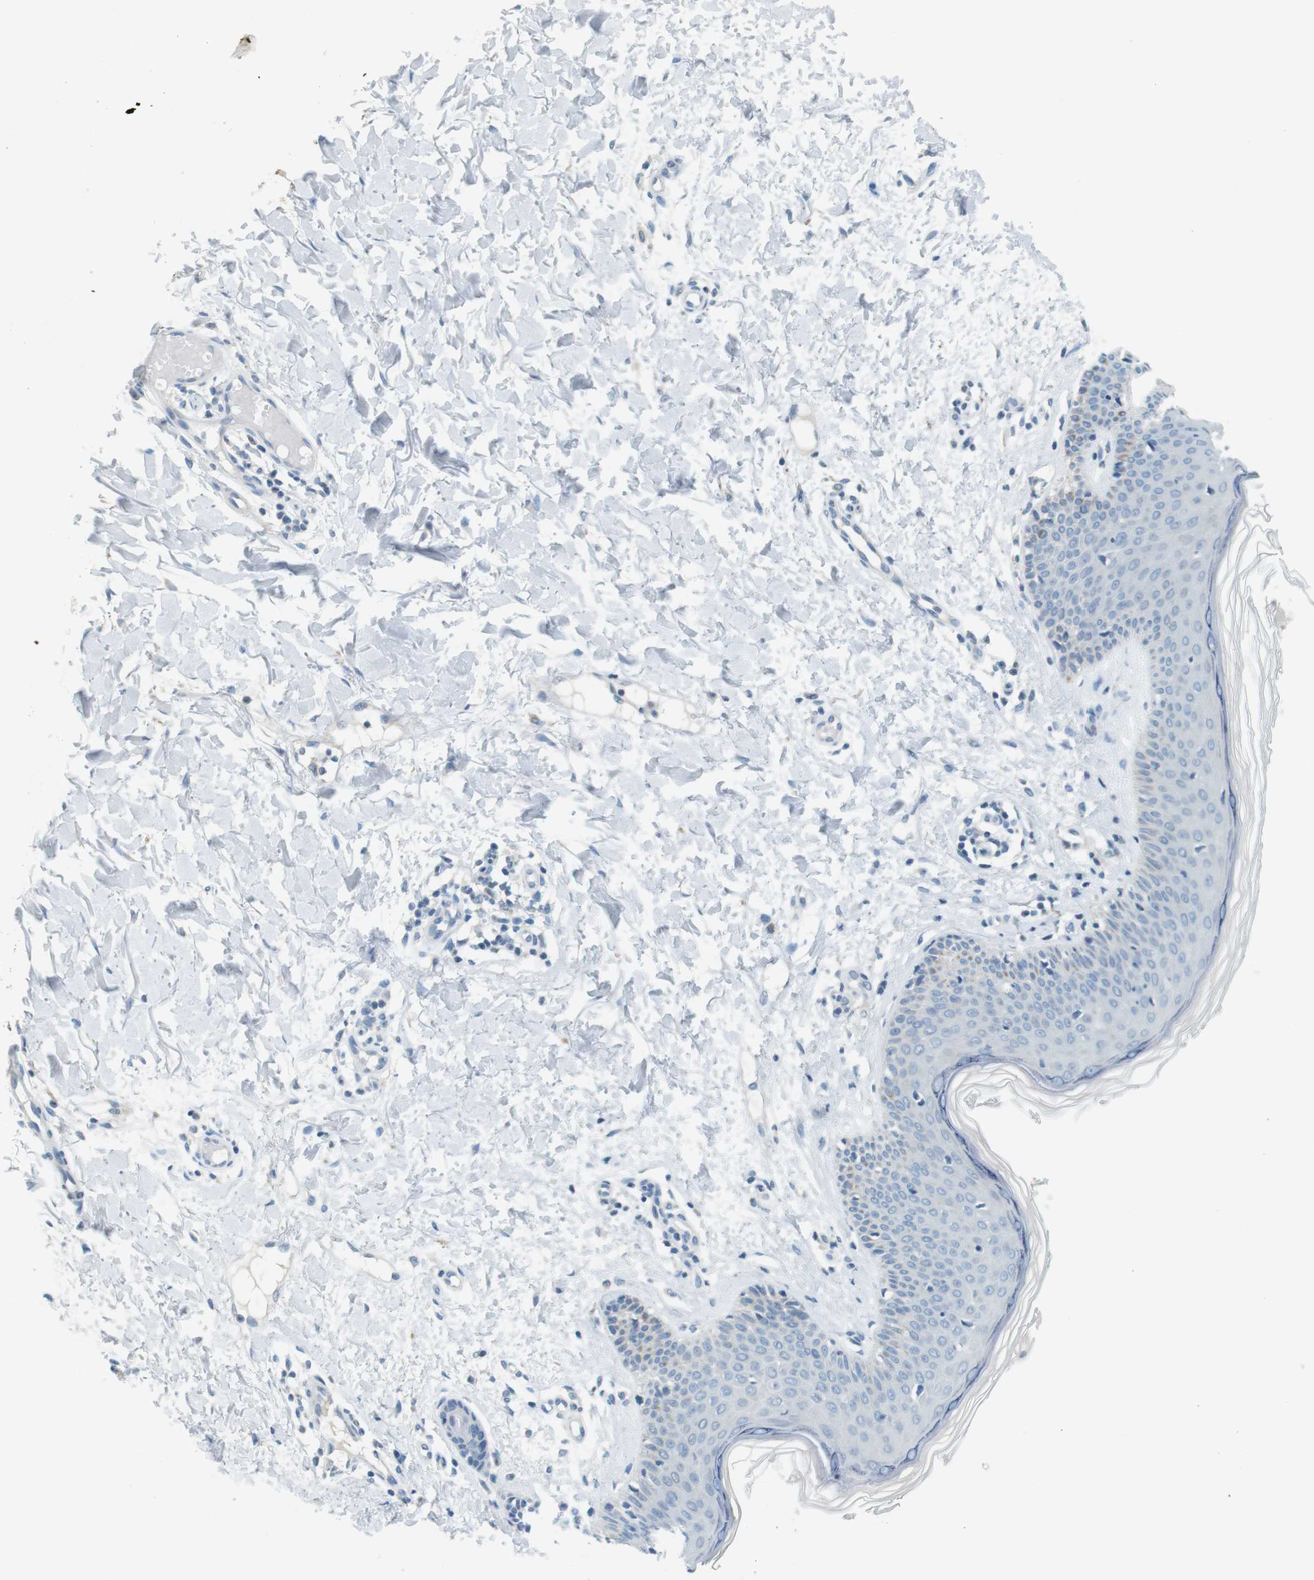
{"staining": {"intensity": "negative", "quantity": "none", "location": "none"}, "tissue": "skin", "cell_type": "Fibroblasts", "image_type": "normal", "snomed": [{"axis": "morphology", "description": "Normal tissue, NOS"}, {"axis": "topography", "description": "Skin"}], "caption": "High magnification brightfield microscopy of unremarkable skin stained with DAB (3,3'-diaminobenzidine) (brown) and counterstained with hematoxylin (blue): fibroblasts show no significant staining.", "gene": "MUC5B", "patient": {"sex": "female", "age": 56}}